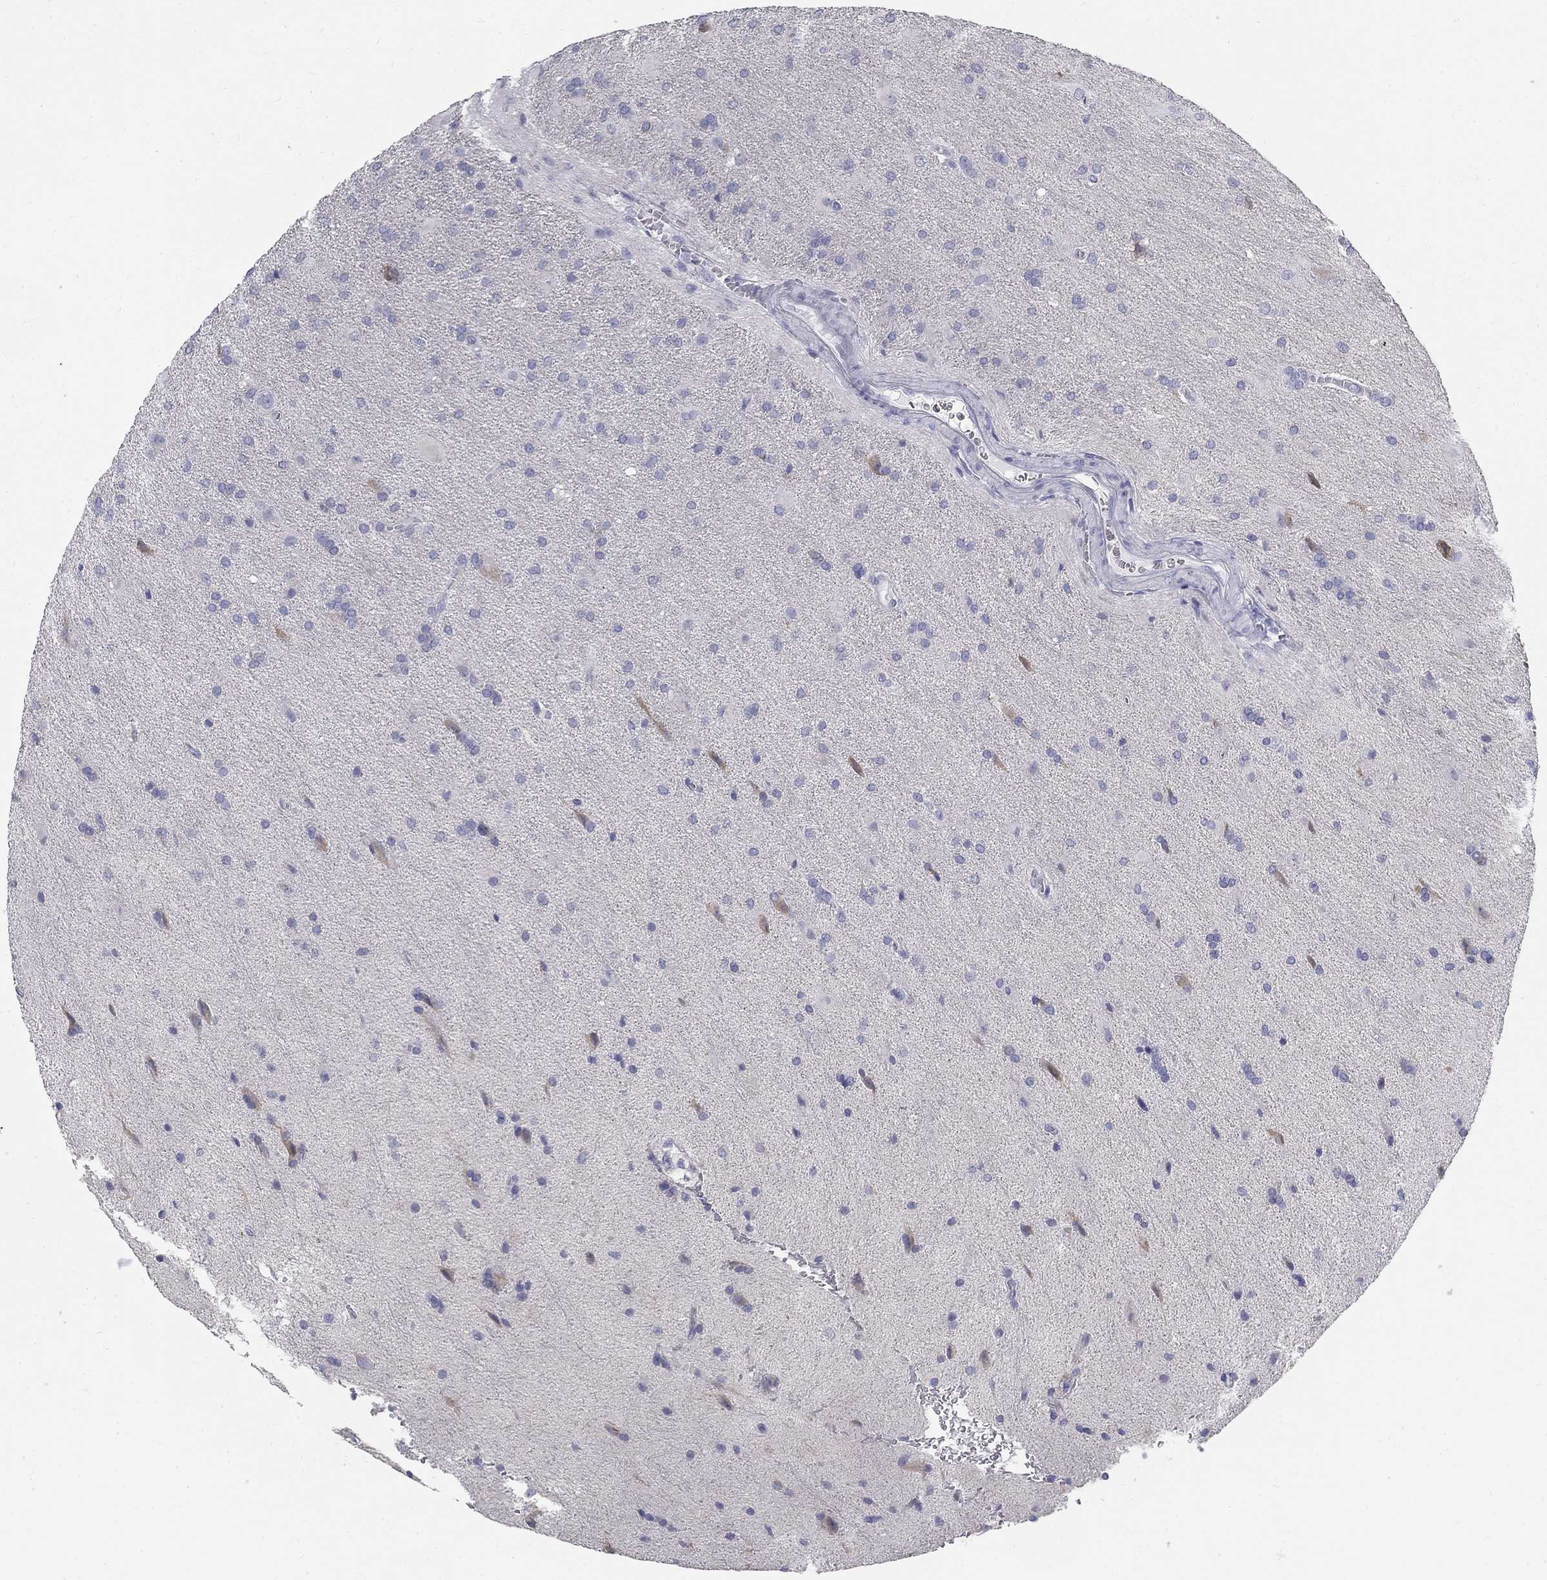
{"staining": {"intensity": "negative", "quantity": "none", "location": "none"}, "tissue": "glioma", "cell_type": "Tumor cells", "image_type": "cancer", "snomed": [{"axis": "morphology", "description": "Glioma, malignant, Low grade"}, {"axis": "topography", "description": "Brain"}], "caption": "IHC micrograph of glioma stained for a protein (brown), which exhibits no staining in tumor cells. Brightfield microscopy of immunohistochemistry (IHC) stained with DAB (brown) and hematoxylin (blue), captured at high magnification.", "gene": "GALNTL5", "patient": {"sex": "male", "age": 58}}